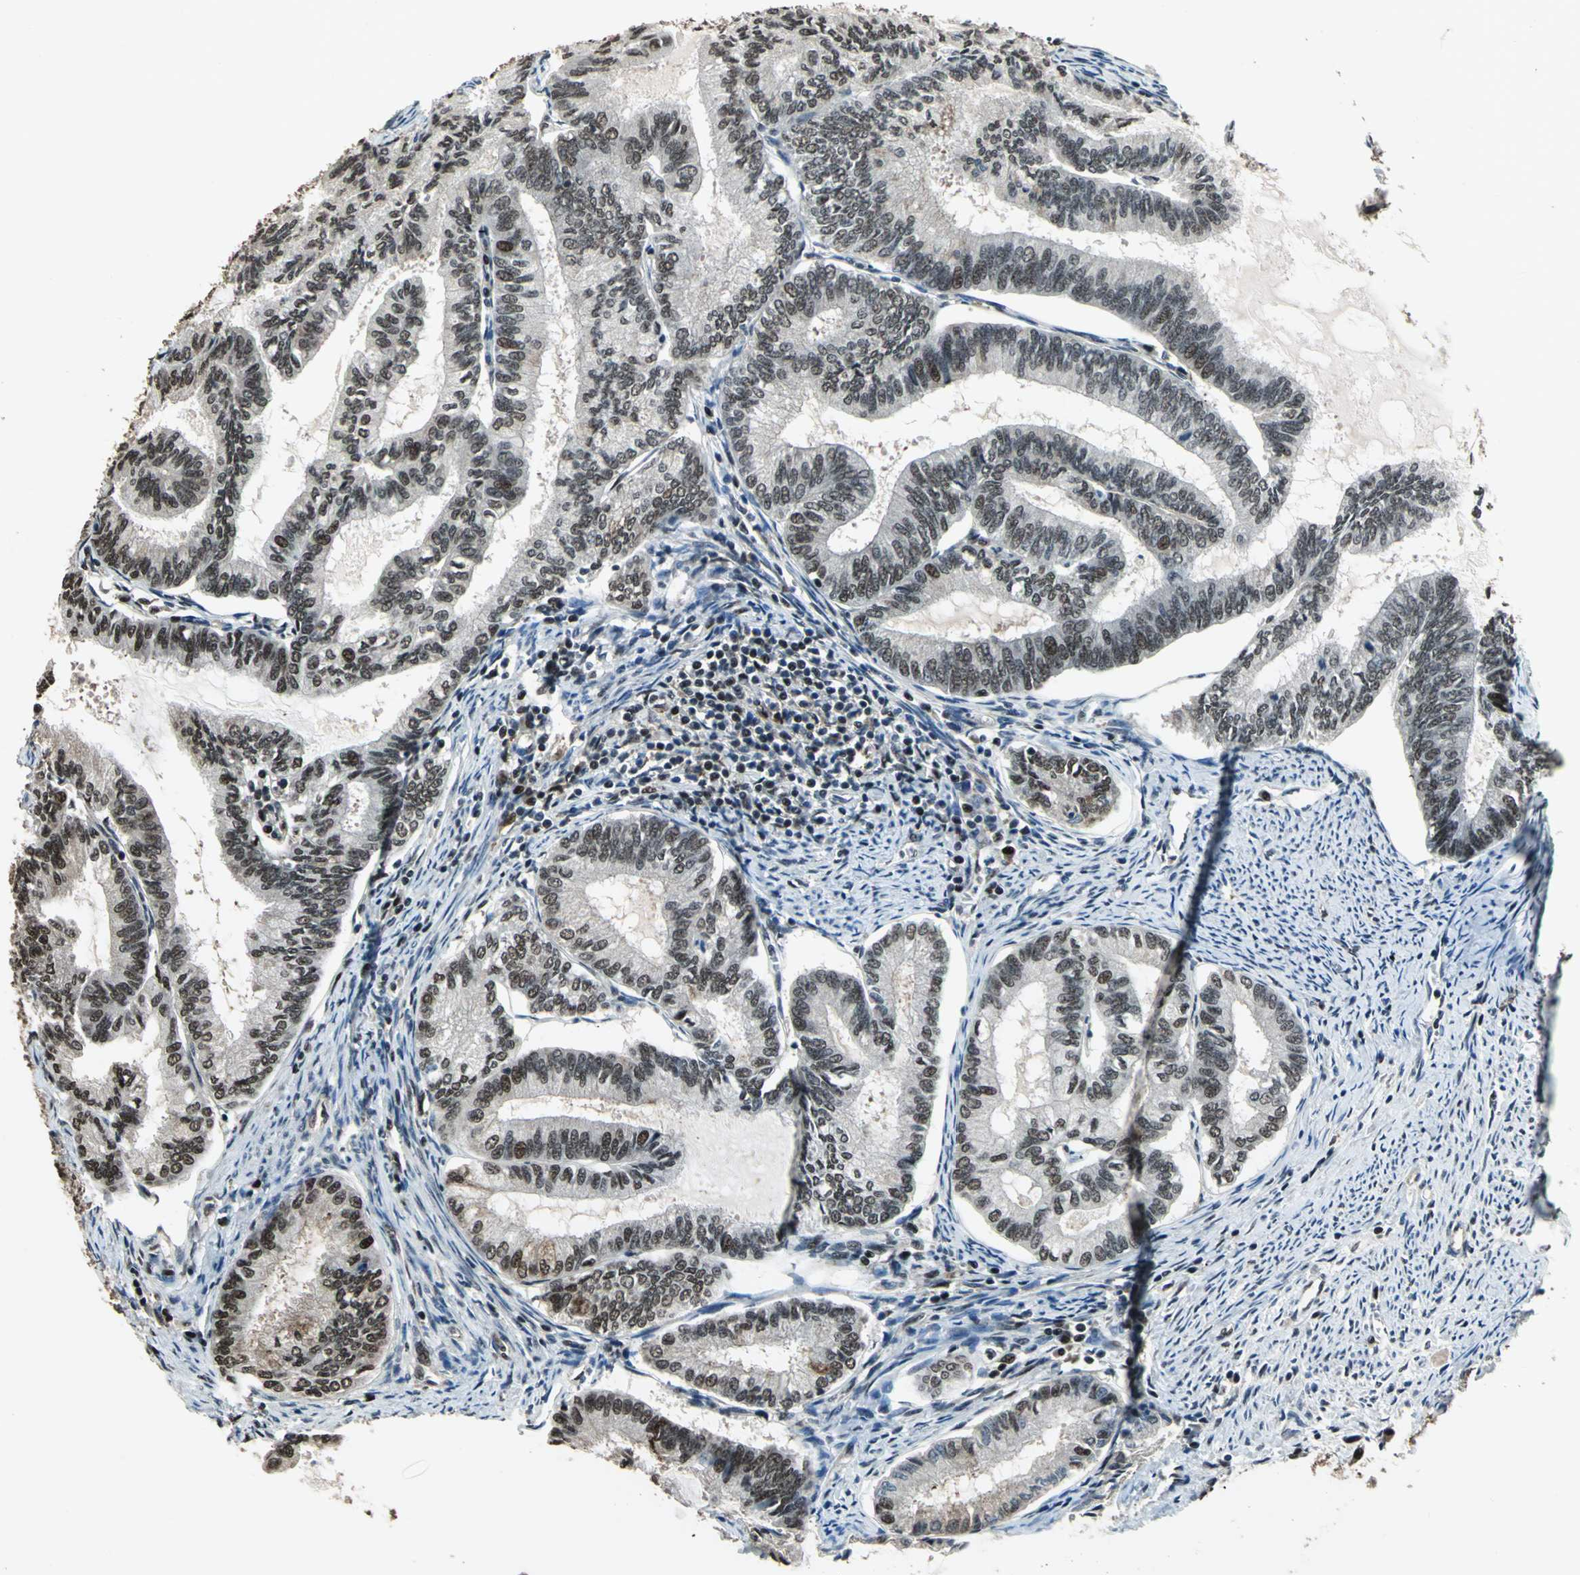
{"staining": {"intensity": "moderate", "quantity": ">75%", "location": "nuclear"}, "tissue": "endometrial cancer", "cell_type": "Tumor cells", "image_type": "cancer", "snomed": [{"axis": "morphology", "description": "Adenocarcinoma, NOS"}, {"axis": "topography", "description": "Endometrium"}], "caption": "Endometrial adenocarcinoma stained with a brown dye displays moderate nuclear positive positivity in approximately >75% of tumor cells.", "gene": "MIS18BP1", "patient": {"sex": "female", "age": 86}}